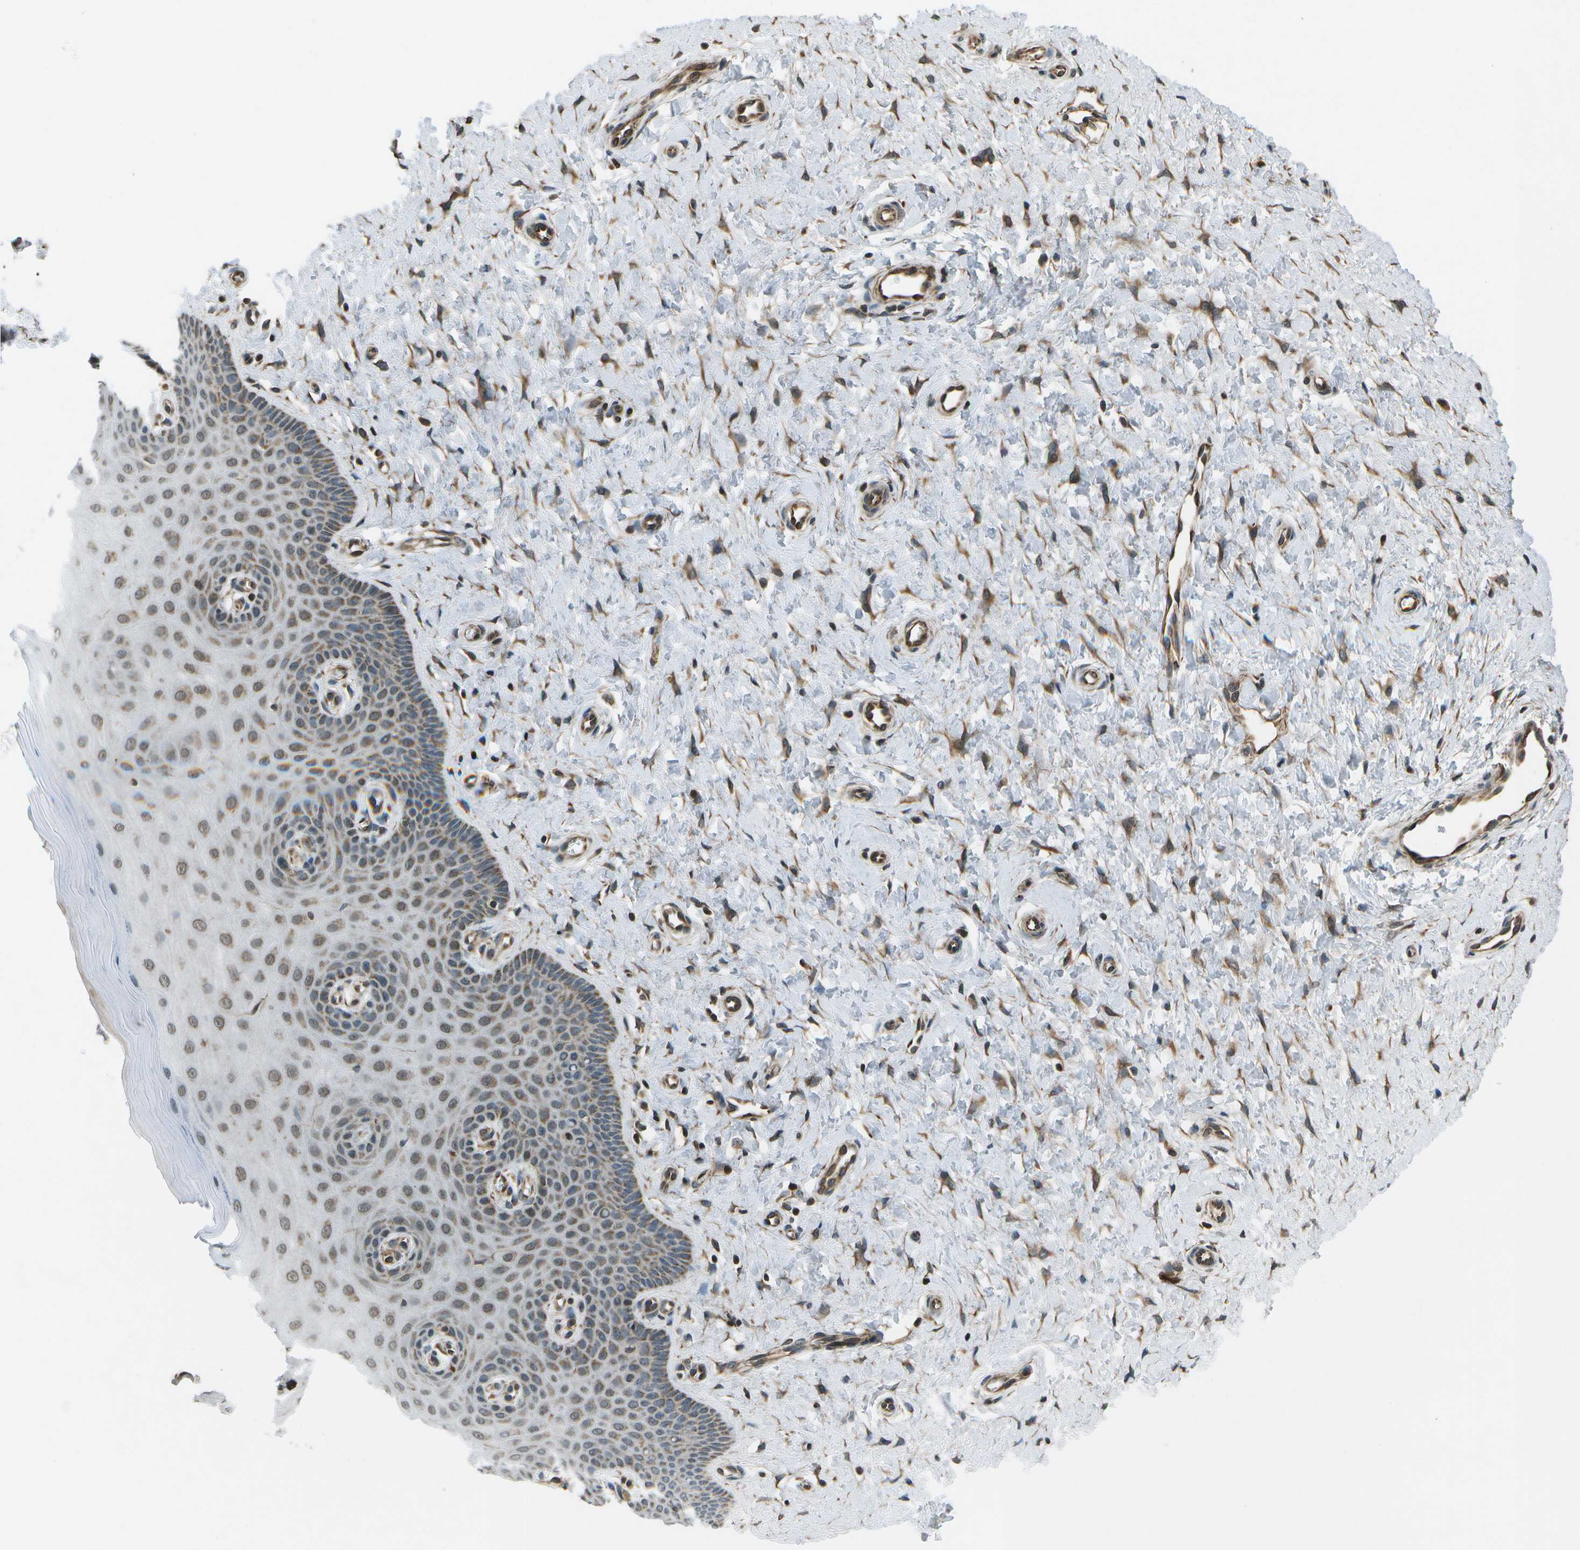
{"staining": {"intensity": "weak", "quantity": "25%-75%", "location": "cytoplasmic/membranous"}, "tissue": "cervix", "cell_type": "Glandular cells", "image_type": "normal", "snomed": [{"axis": "morphology", "description": "Normal tissue, NOS"}, {"axis": "topography", "description": "Cervix"}], "caption": "Immunohistochemical staining of normal human cervix displays 25%-75% levels of weak cytoplasmic/membranous protein expression in approximately 25%-75% of glandular cells. (DAB = brown stain, brightfield microscopy at high magnification).", "gene": "EIF2AK1", "patient": {"sex": "female", "age": 55}}